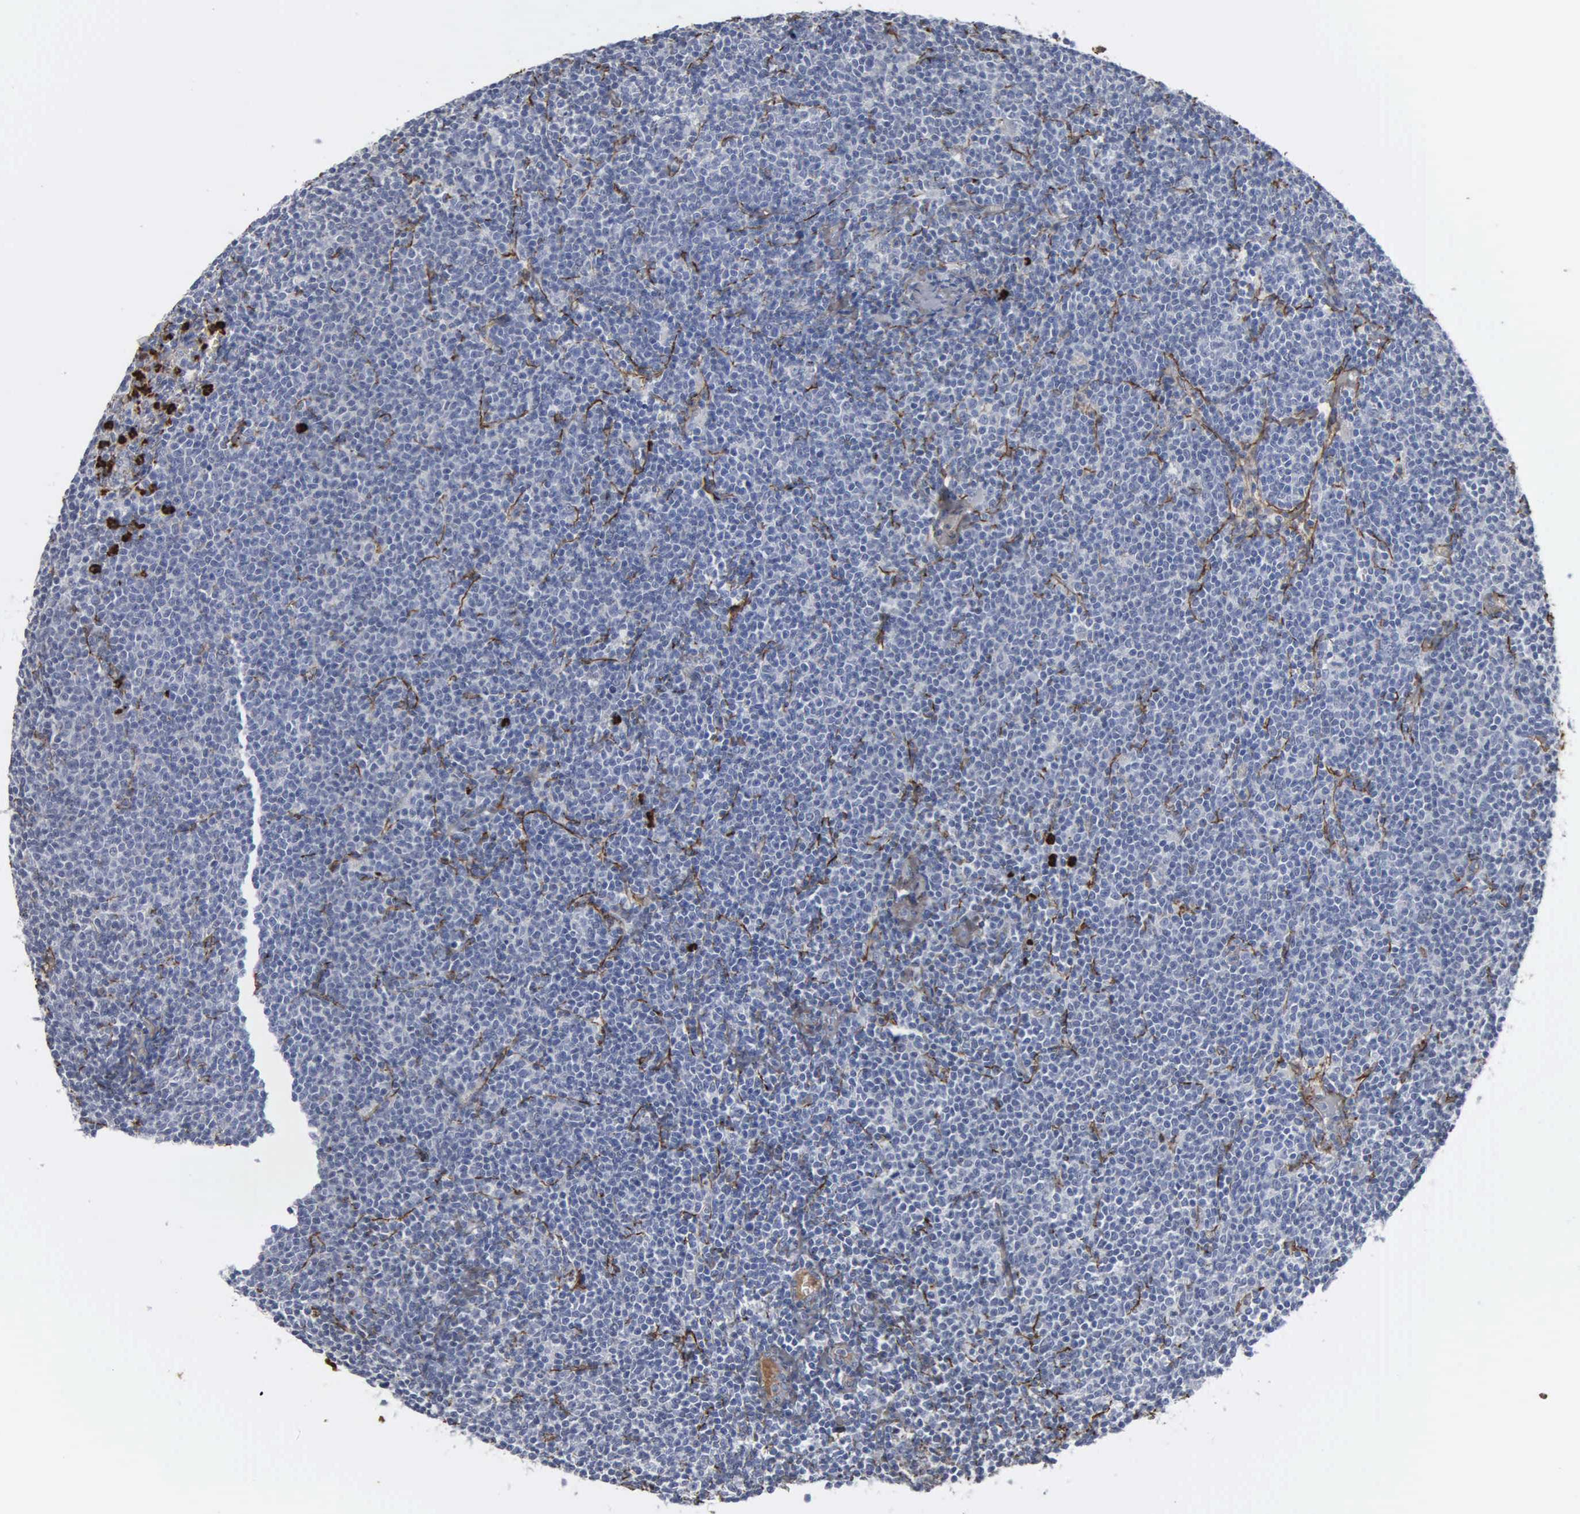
{"staining": {"intensity": "strong", "quantity": "<25%", "location": "cytoplasmic/membranous"}, "tissue": "lymphoma", "cell_type": "Tumor cells", "image_type": "cancer", "snomed": [{"axis": "morphology", "description": "Malignant lymphoma, non-Hodgkin's type, Low grade"}, {"axis": "topography", "description": "Lymph node"}], "caption": "This micrograph demonstrates immunohistochemistry staining of human malignant lymphoma, non-Hodgkin's type (low-grade), with medium strong cytoplasmic/membranous positivity in about <25% of tumor cells.", "gene": "FN1", "patient": {"sex": "male", "age": 65}}